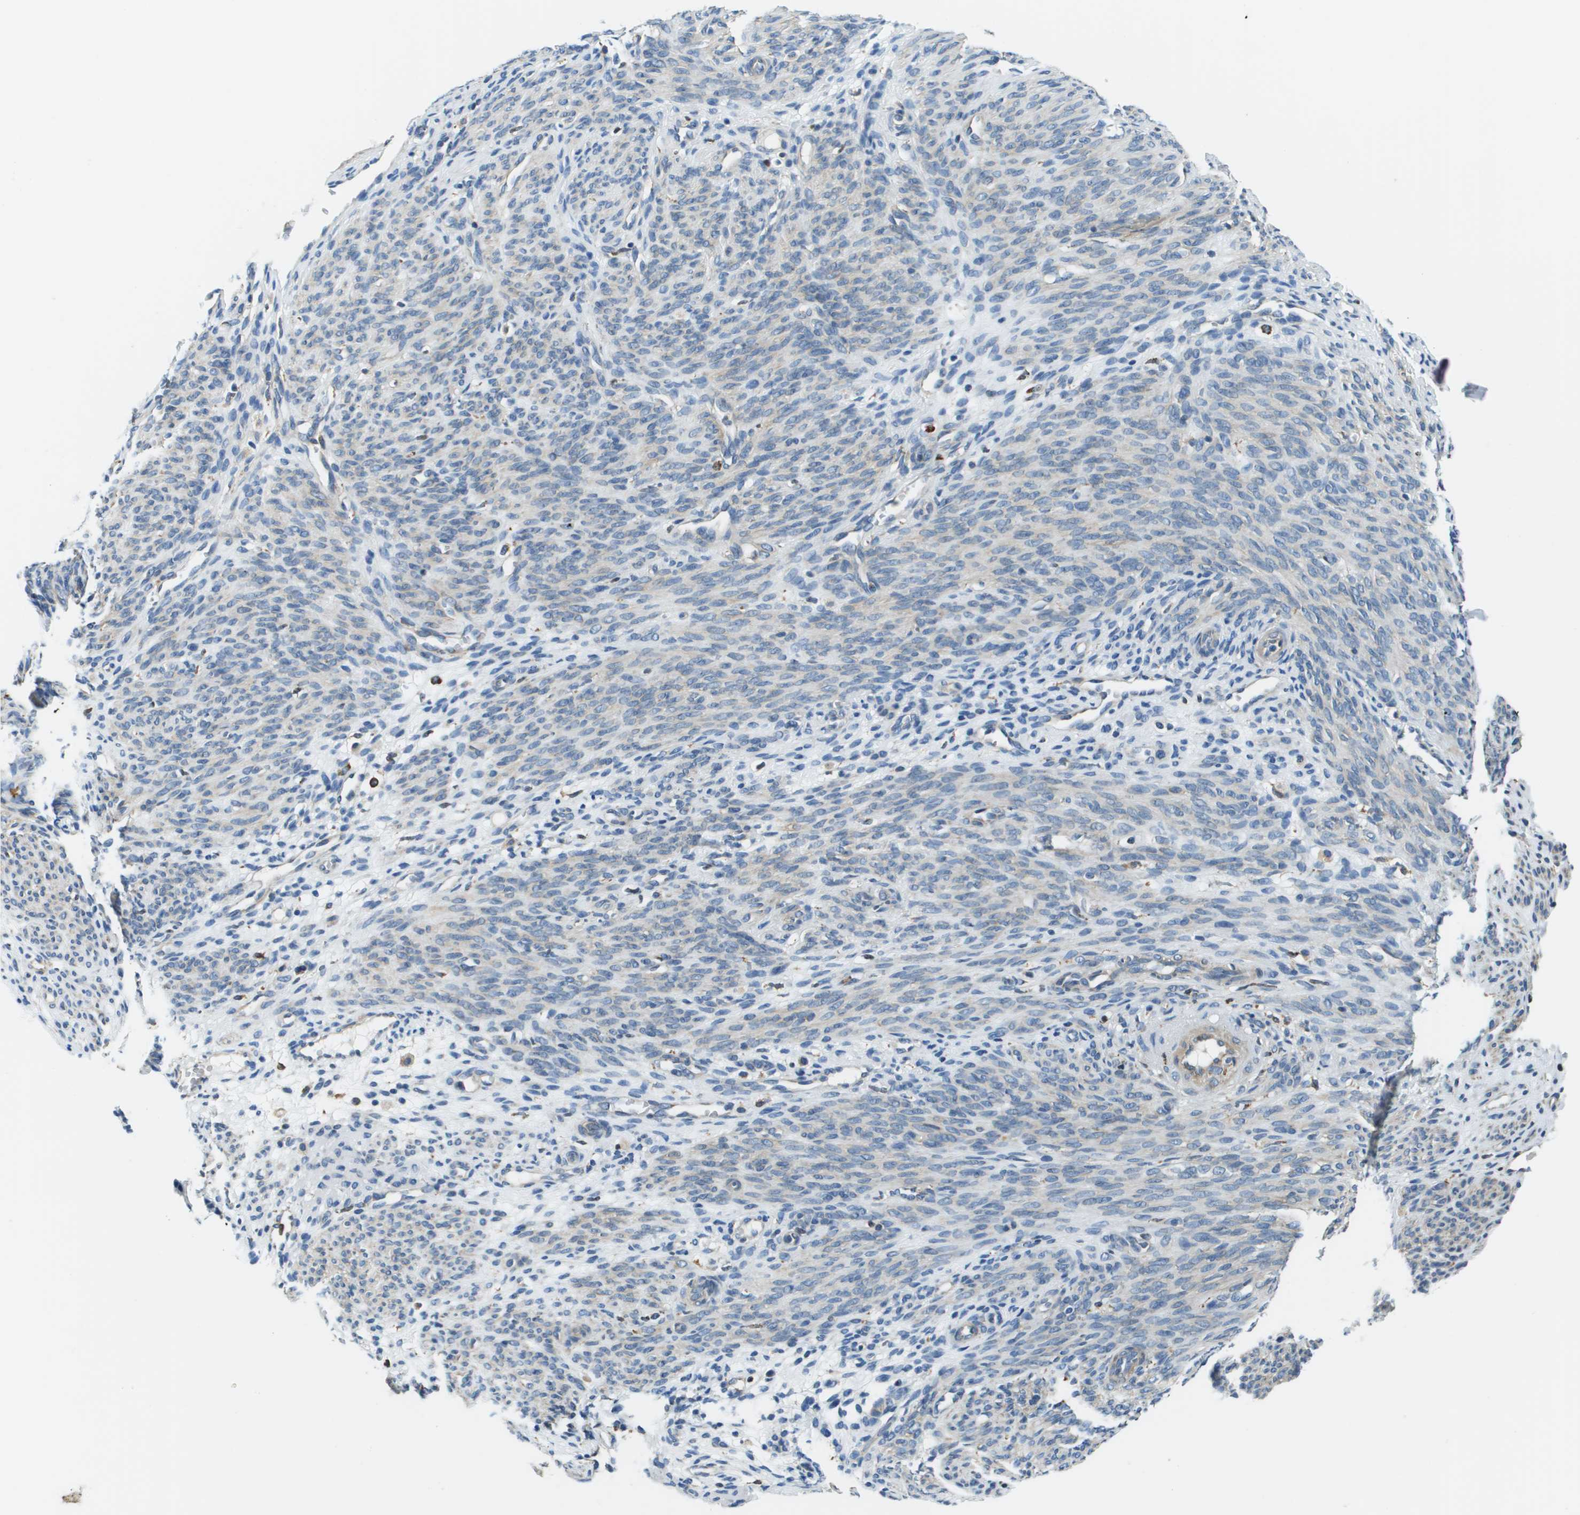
{"staining": {"intensity": "weak", "quantity": "<25%", "location": "cytoplasmic/membranous"}, "tissue": "endometrium", "cell_type": "Cells in endometrial stroma", "image_type": "normal", "snomed": [{"axis": "morphology", "description": "Normal tissue, NOS"}, {"axis": "morphology", "description": "Adenocarcinoma, NOS"}, {"axis": "topography", "description": "Endometrium"}, {"axis": "topography", "description": "Ovary"}], "caption": "Cells in endometrial stroma show no significant staining in benign endometrium. The staining was performed using DAB to visualize the protein expression in brown, while the nuclei were stained in blue with hematoxylin (Magnification: 20x).", "gene": "CNPY3", "patient": {"sex": "female", "age": 68}}